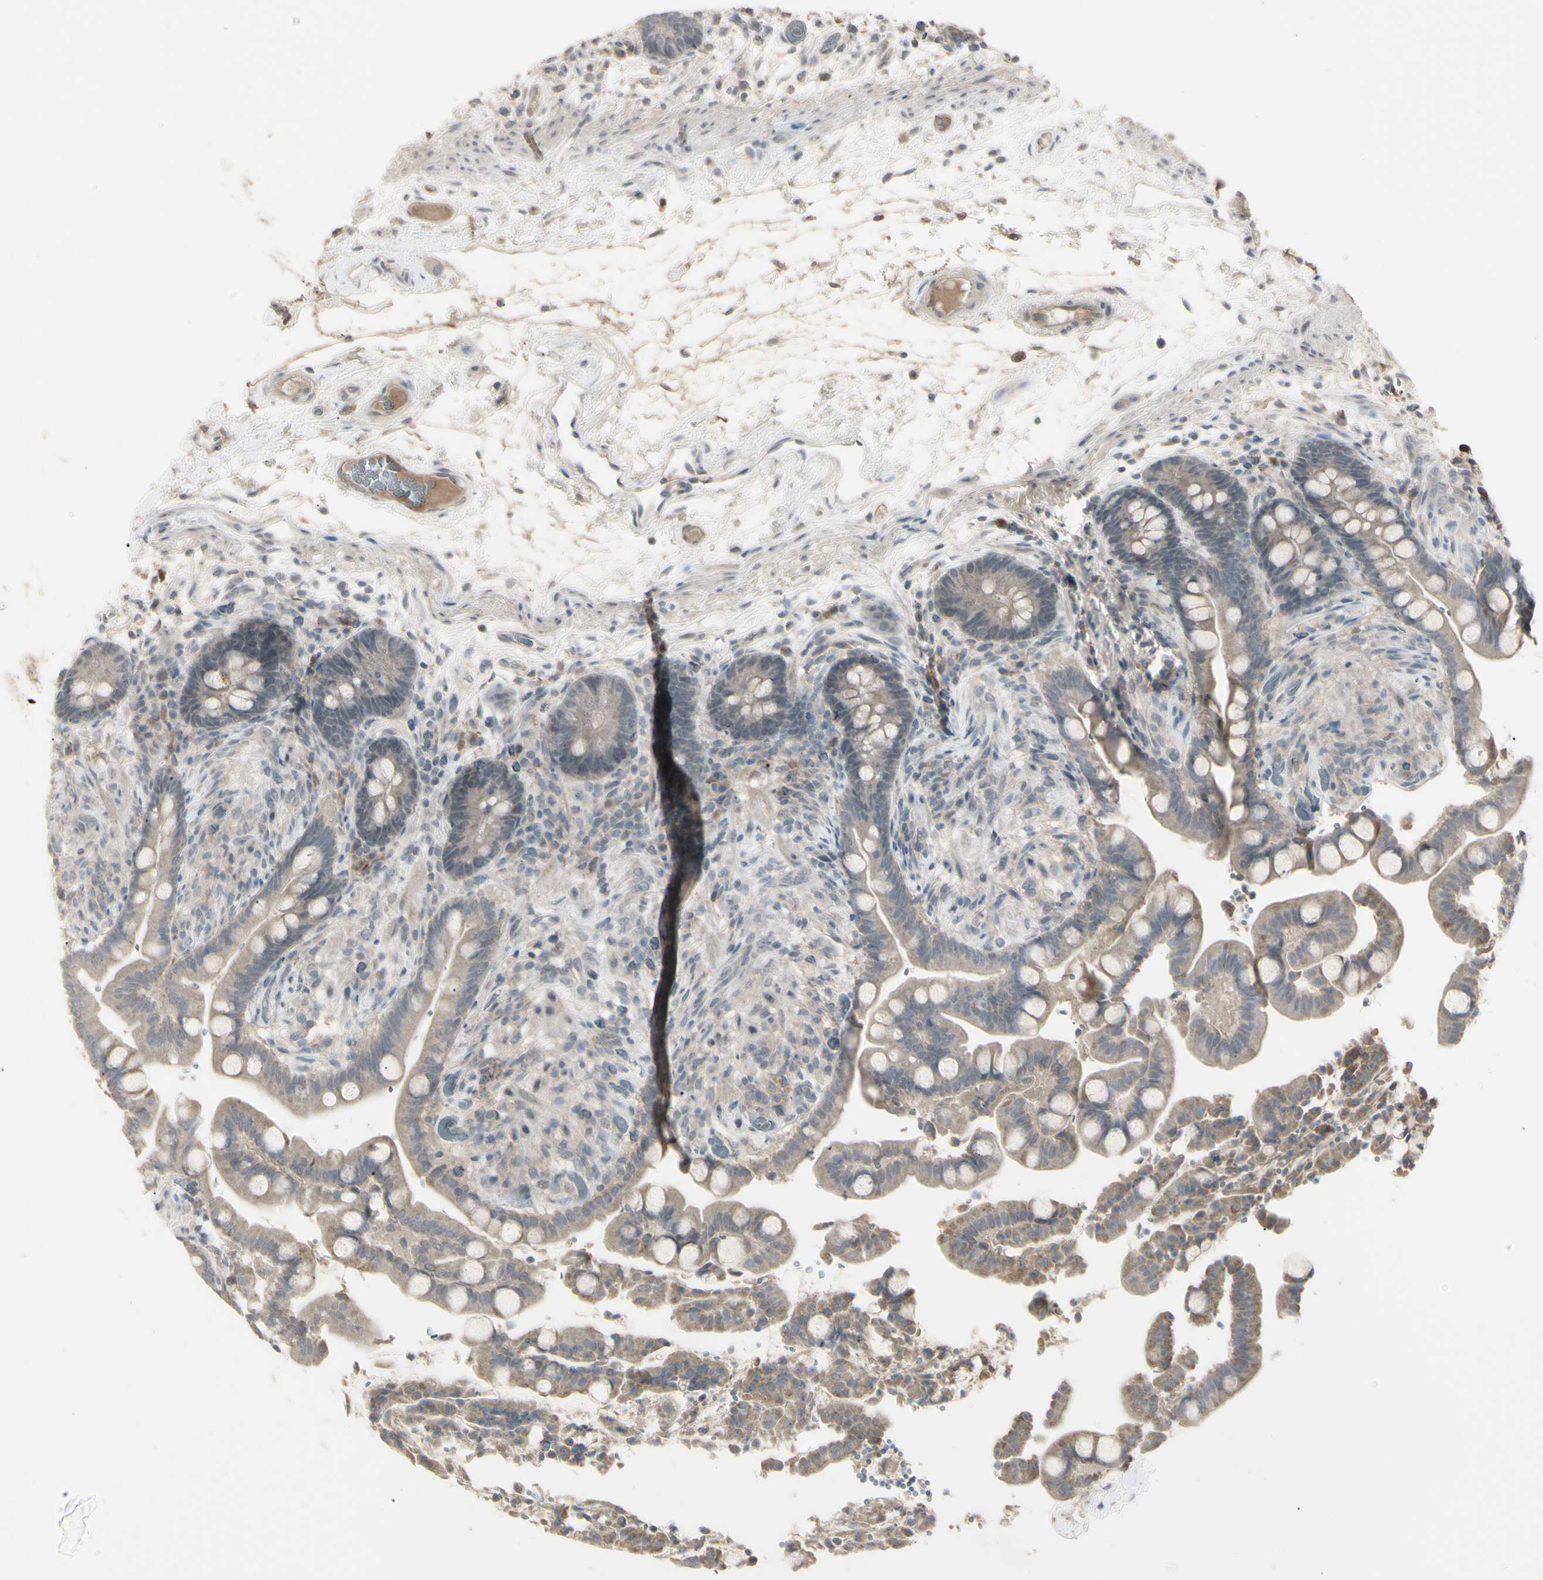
{"staining": {"intensity": "negative", "quantity": "none", "location": "none"}, "tissue": "colon", "cell_type": "Endothelial cells", "image_type": "normal", "snomed": [{"axis": "morphology", "description": "Normal tissue, NOS"}, {"axis": "topography", "description": "Colon"}], "caption": "A histopathology image of colon stained for a protein exhibits no brown staining in endothelial cells. (DAB IHC with hematoxylin counter stain).", "gene": "PIAS4", "patient": {"sex": "male", "age": 73}}